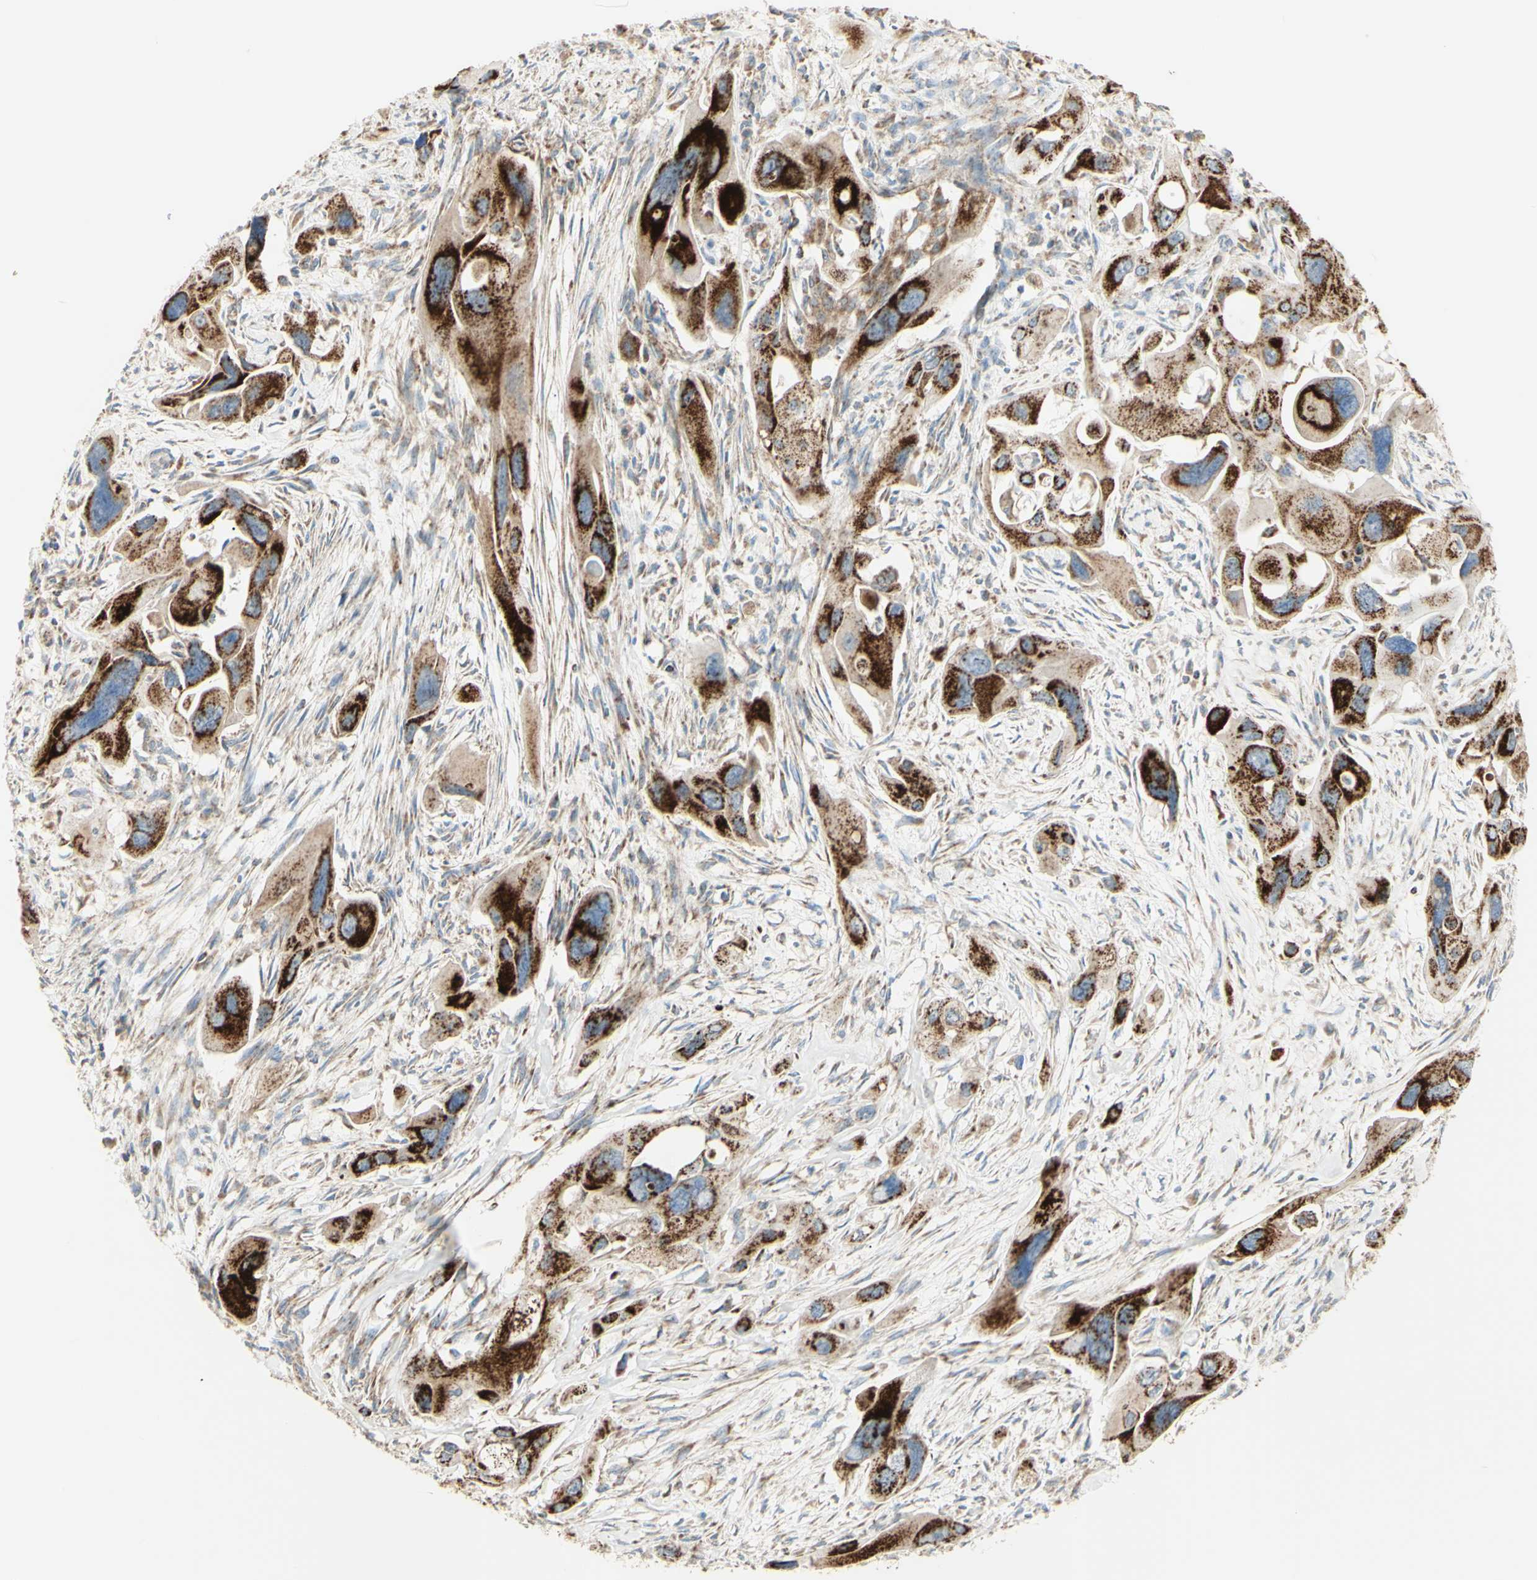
{"staining": {"intensity": "strong", "quantity": ">75%", "location": "cytoplasmic/membranous"}, "tissue": "pancreatic cancer", "cell_type": "Tumor cells", "image_type": "cancer", "snomed": [{"axis": "morphology", "description": "Adenocarcinoma, NOS"}, {"axis": "topography", "description": "Pancreas"}], "caption": "Pancreatic cancer was stained to show a protein in brown. There is high levels of strong cytoplasmic/membranous expression in about >75% of tumor cells.", "gene": "LETM1", "patient": {"sex": "male", "age": 73}}